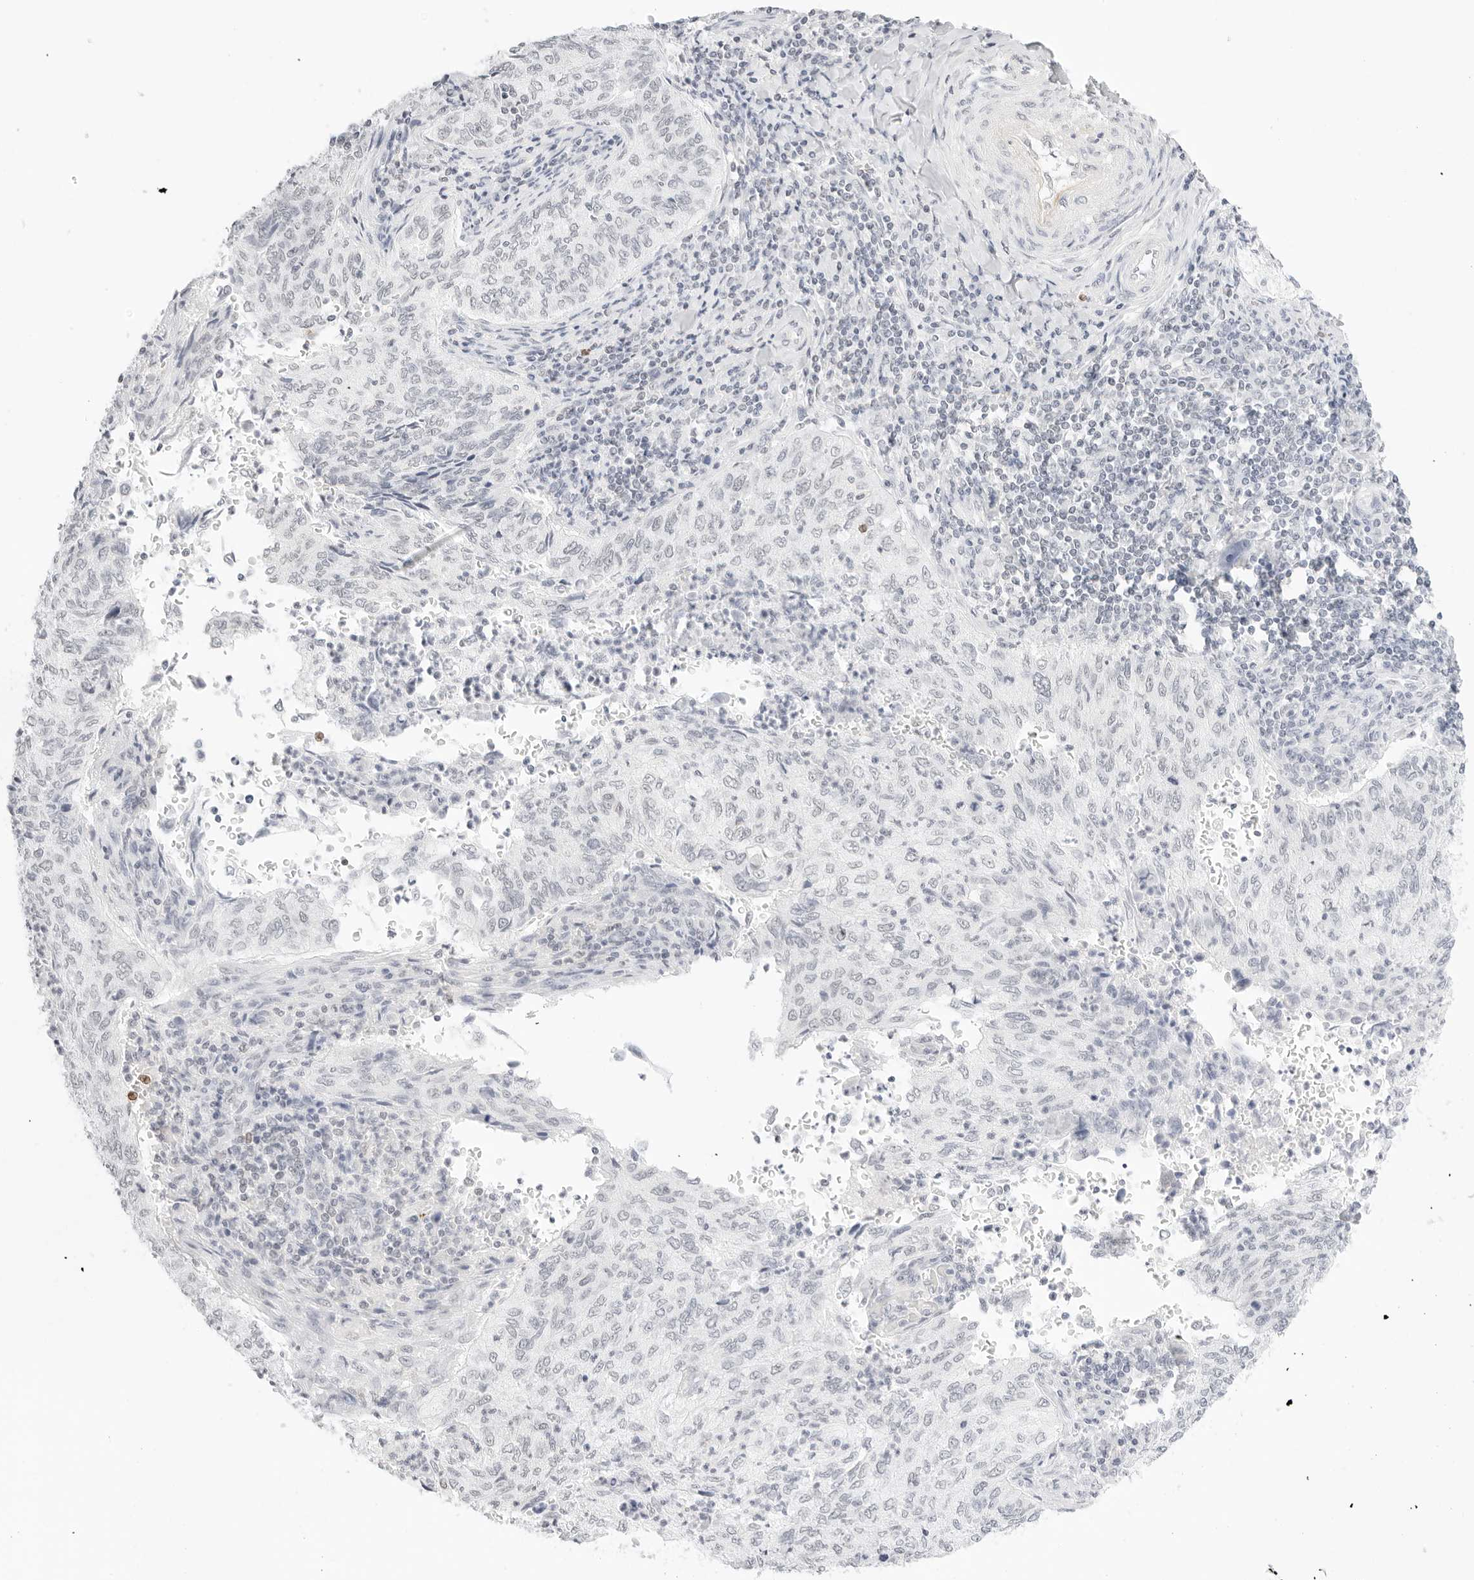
{"staining": {"intensity": "negative", "quantity": "none", "location": "none"}, "tissue": "cervical cancer", "cell_type": "Tumor cells", "image_type": "cancer", "snomed": [{"axis": "morphology", "description": "Squamous cell carcinoma, NOS"}, {"axis": "topography", "description": "Cervix"}], "caption": "Image shows no protein positivity in tumor cells of cervical squamous cell carcinoma tissue.", "gene": "FBLN5", "patient": {"sex": "female", "age": 30}}